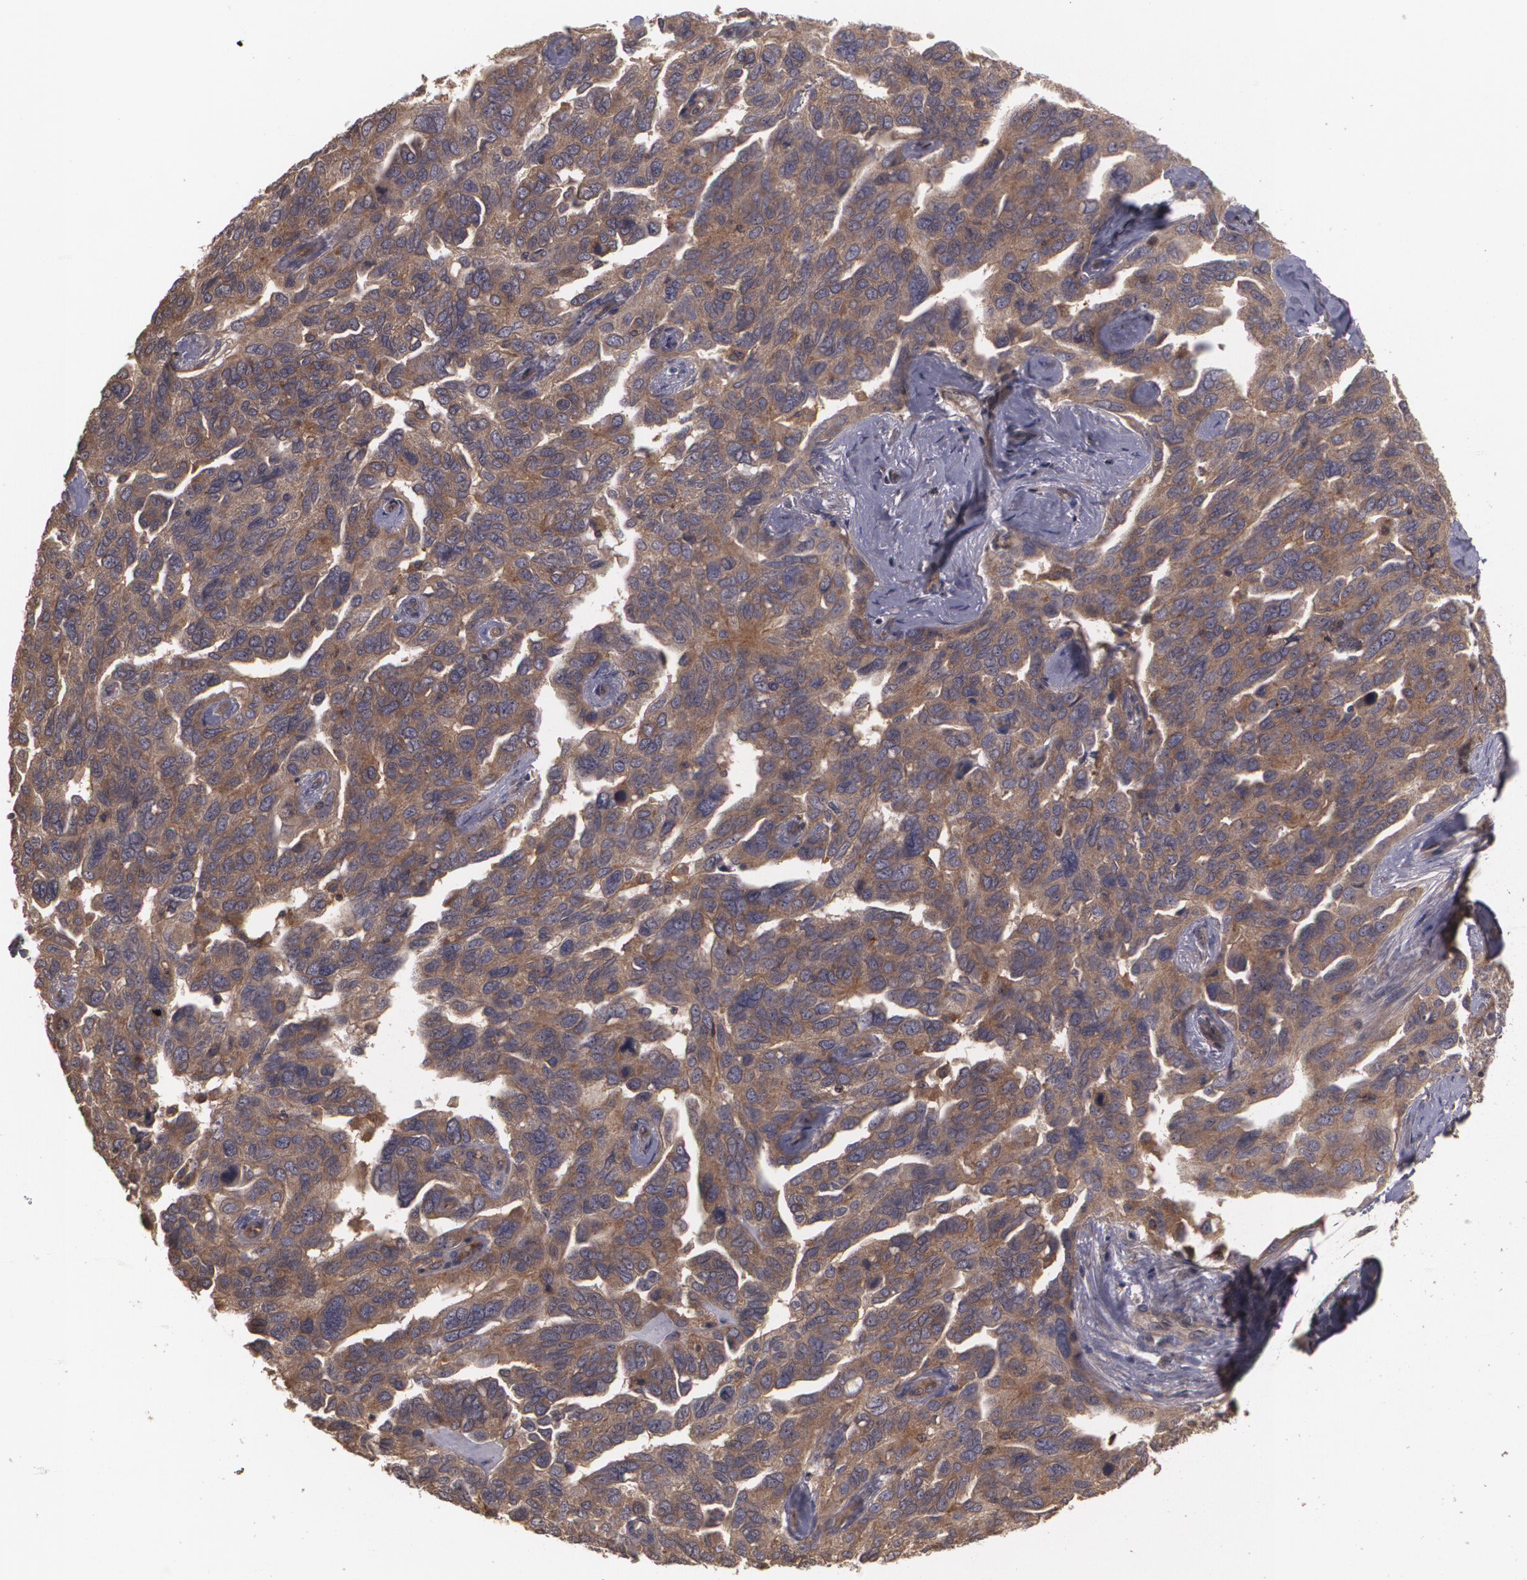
{"staining": {"intensity": "moderate", "quantity": ">75%", "location": "cytoplasmic/membranous"}, "tissue": "ovarian cancer", "cell_type": "Tumor cells", "image_type": "cancer", "snomed": [{"axis": "morphology", "description": "Cystadenocarcinoma, serous, NOS"}, {"axis": "topography", "description": "Ovary"}], "caption": "A high-resolution image shows immunohistochemistry staining of ovarian cancer, which displays moderate cytoplasmic/membranous positivity in about >75% of tumor cells.", "gene": "HRAS", "patient": {"sex": "female", "age": 64}}